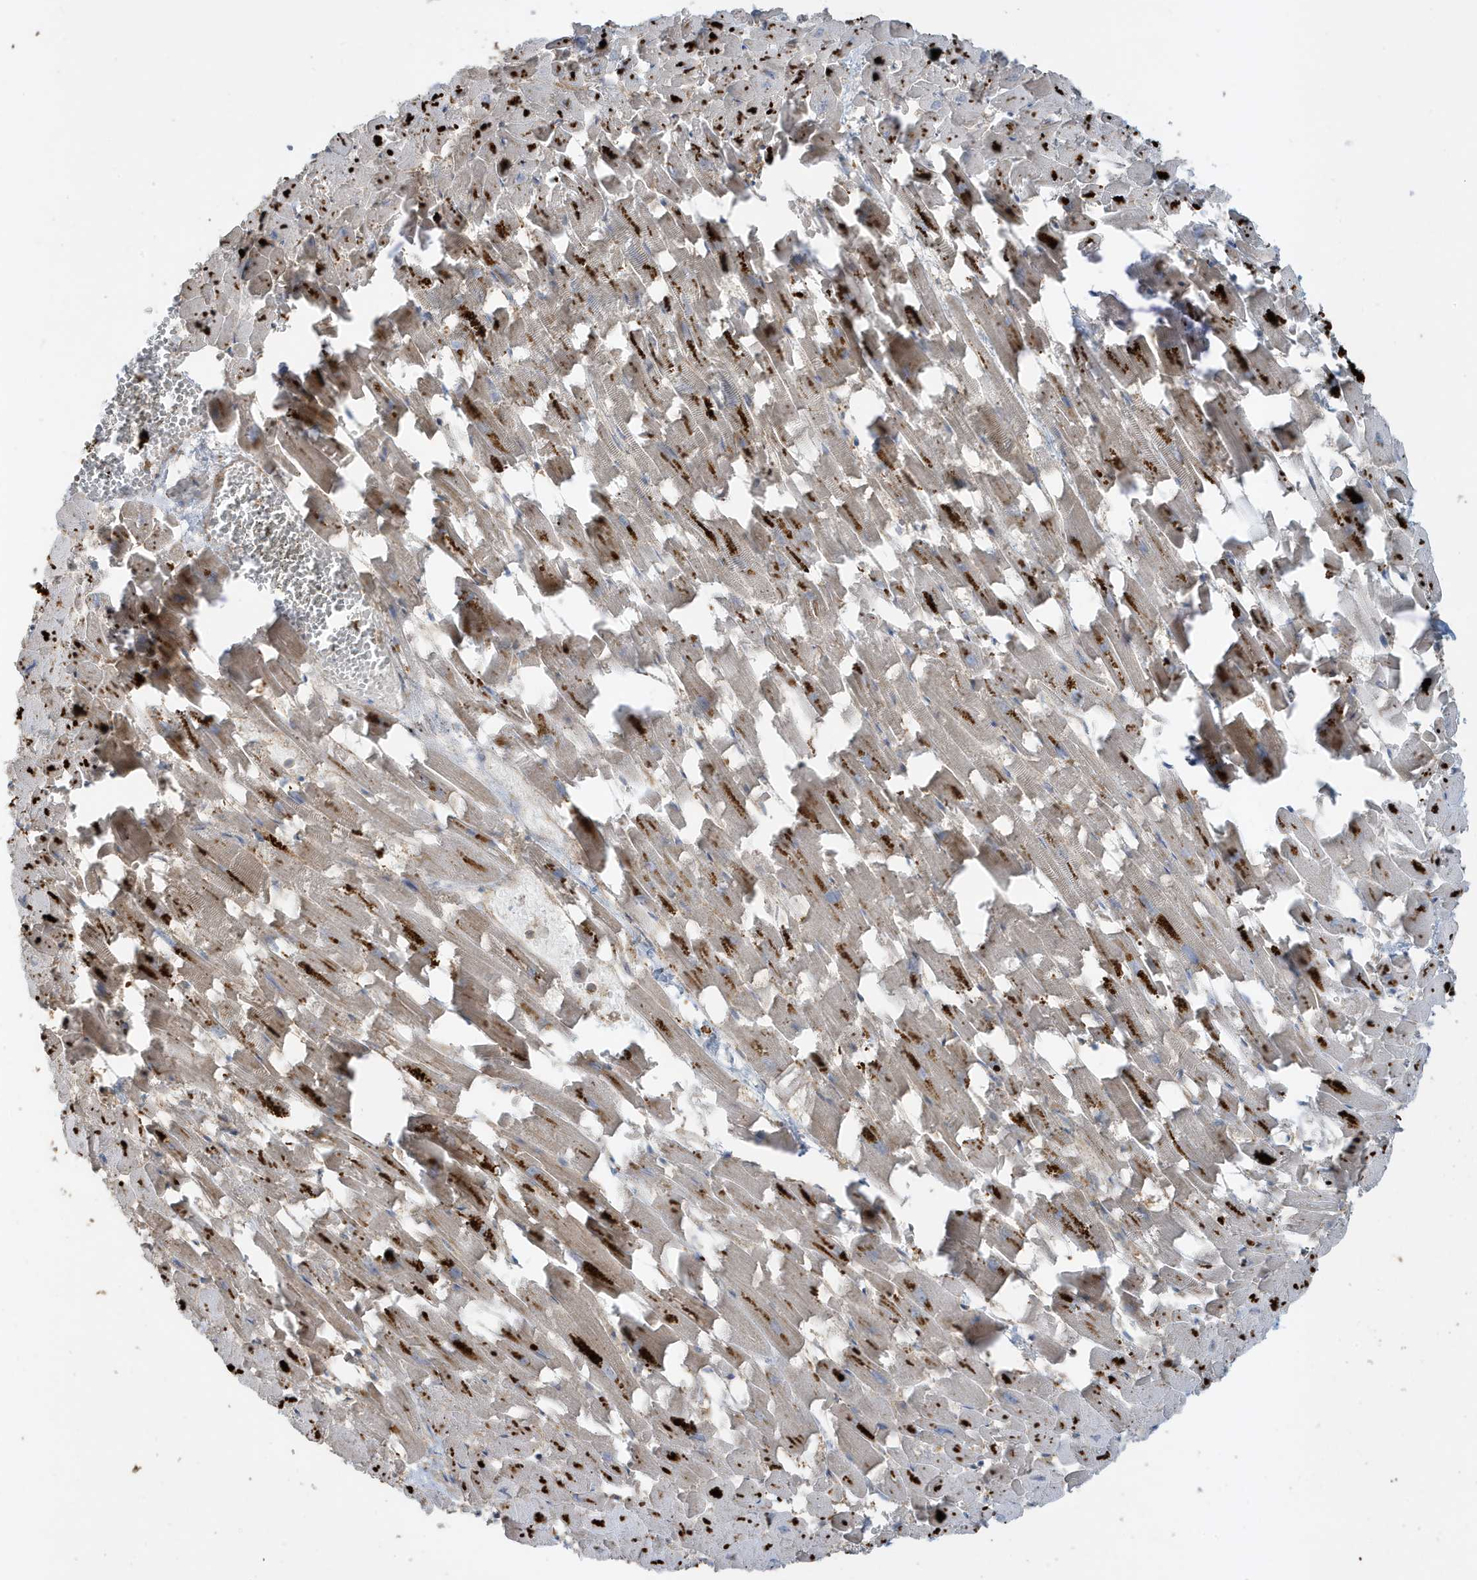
{"staining": {"intensity": "weak", "quantity": "<25%", "location": "cytoplasmic/membranous"}, "tissue": "heart muscle", "cell_type": "Cardiomyocytes", "image_type": "normal", "snomed": [{"axis": "morphology", "description": "Normal tissue, NOS"}, {"axis": "topography", "description": "Heart"}], "caption": "High power microscopy photomicrograph of an IHC micrograph of benign heart muscle, revealing no significant positivity in cardiomyocytes.", "gene": "ABTB1", "patient": {"sex": "female", "age": 64}}